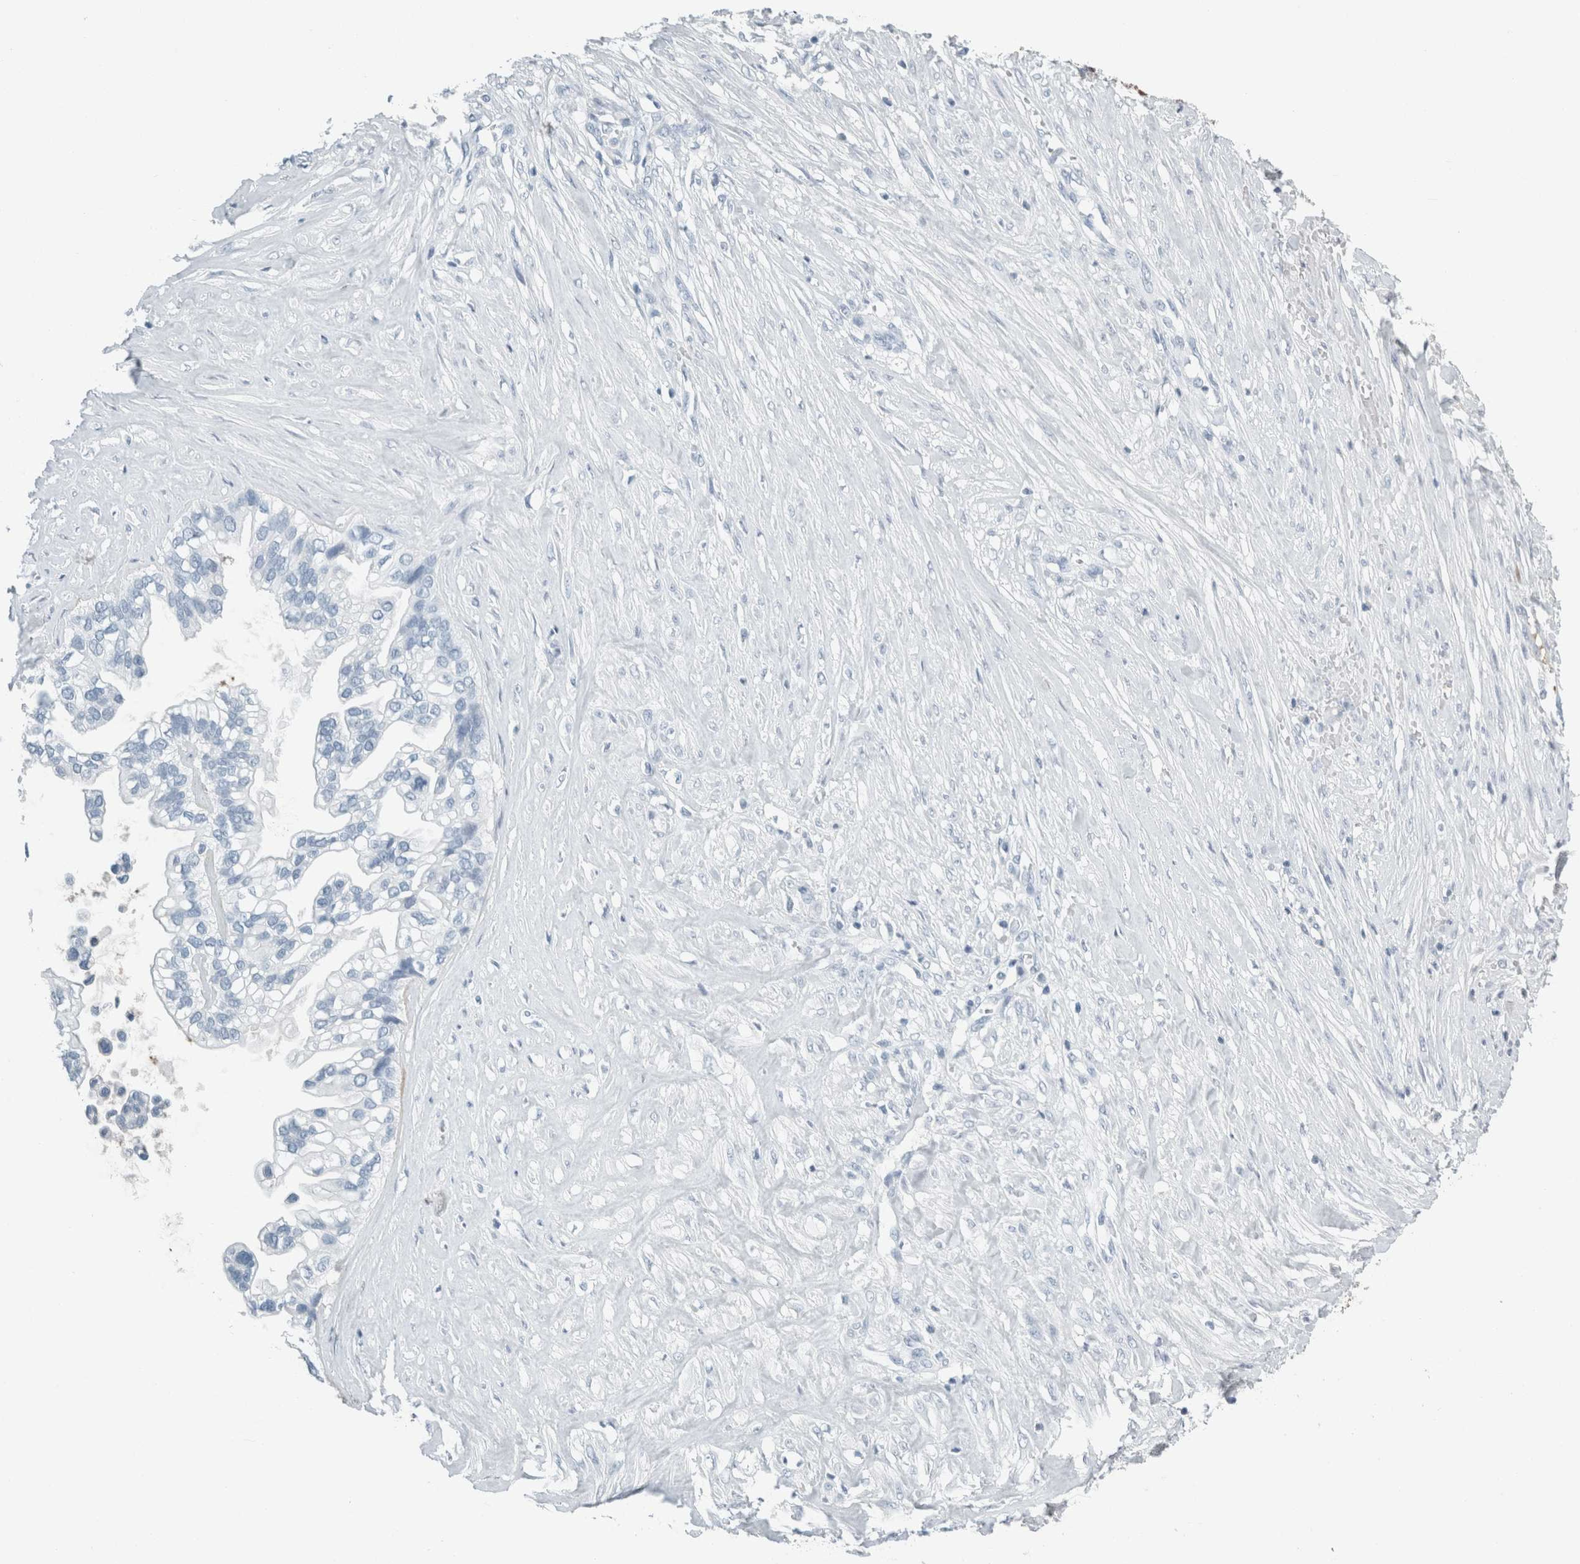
{"staining": {"intensity": "negative", "quantity": "none", "location": "none"}, "tissue": "ovarian cancer", "cell_type": "Tumor cells", "image_type": "cancer", "snomed": [{"axis": "morphology", "description": "Cystadenocarcinoma, mucinous, NOS"}, {"axis": "topography", "description": "Ovary"}], "caption": "DAB (3,3'-diaminobenzidine) immunohistochemical staining of human ovarian cancer (mucinous cystadenocarcinoma) exhibits no significant positivity in tumor cells.", "gene": "TSPAN8", "patient": {"sex": "female", "age": 80}}